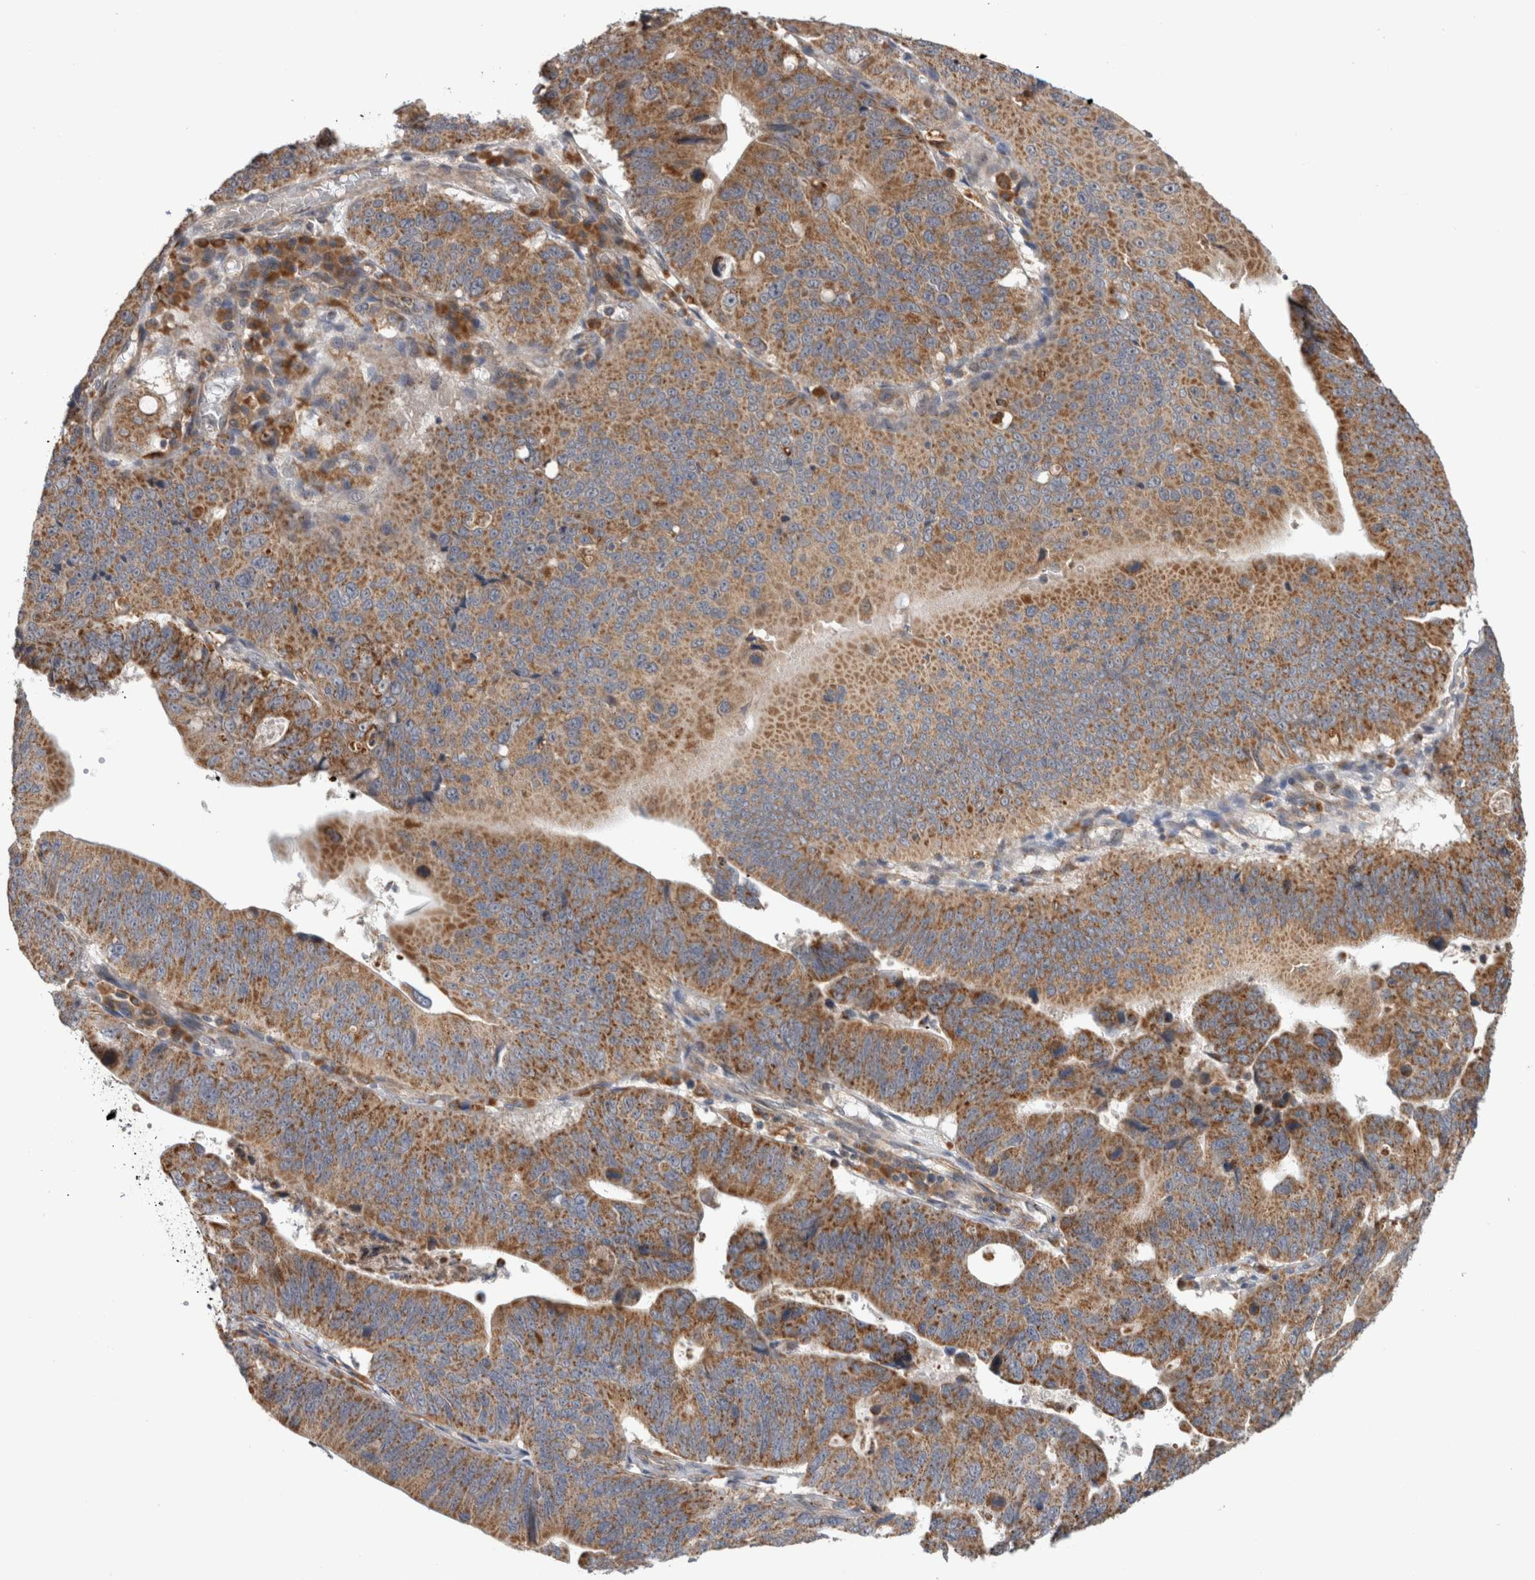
{"staining": {"intensity": "moderate", "quantity": ">75%", "location": "cytoplasmic/membranous"}, "tissue": "stomach cancer", "cell_type": "Tumor cells", "image_type": "cancer", "snomed": [{"axis": "morphology", "description": "Adenocarcinoma, NOS"}, {"axis": "topography", "description": "Stomach"}], "caption": "Human stomach cancer (adenocarcinoma) stained with a protein marker exhibits moderate staining in tumor cells.", "gene": "ADGRL3", "patient": {"sex": "male", "age": 59}}